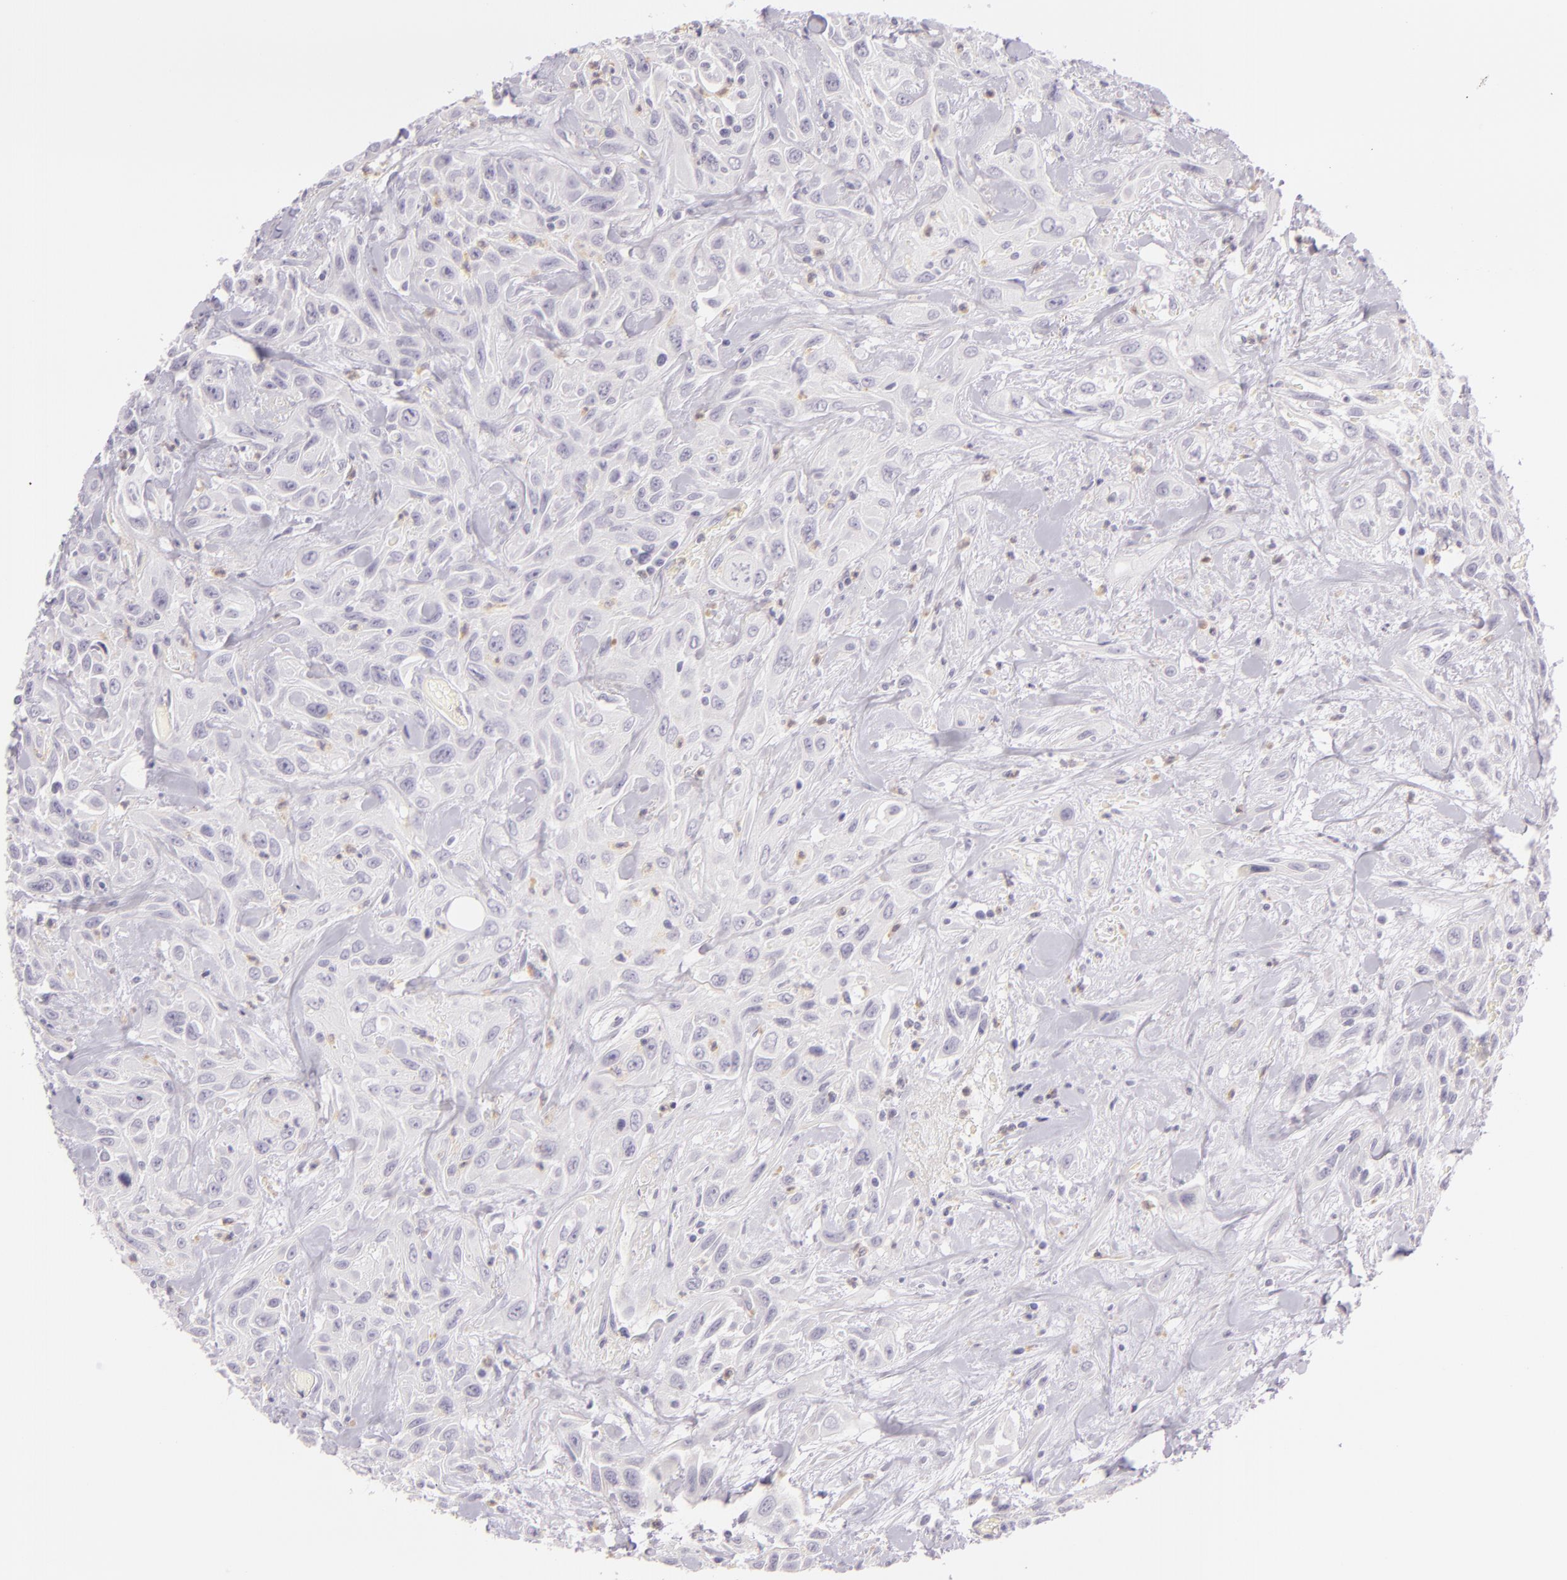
{"staining": {"intensity": "negative", "quantity": "none", "location": "none"}, "tissue": "urothelial cancer", "cell_type": "Tumor cells", "image_type": "cancer", "snomed": [{"axis": "morphology", "description": "Urothelial carcinoma, High grade"}, {"axis": "topography", "description": "Urinary bladder"}], "caption": "High power microscopy photomicrograph of an immunohistochemistry photomicrograph of urothelial cancer, revealing no significant staining in tumor cells. The staining was performed using DAB to visualize the protein expression in brown, while the nuclei were stained in blue with hematoxylin (Magnification: 20x).", "gene": "CBS", "patient": {"sex": "female", "age": 84}}